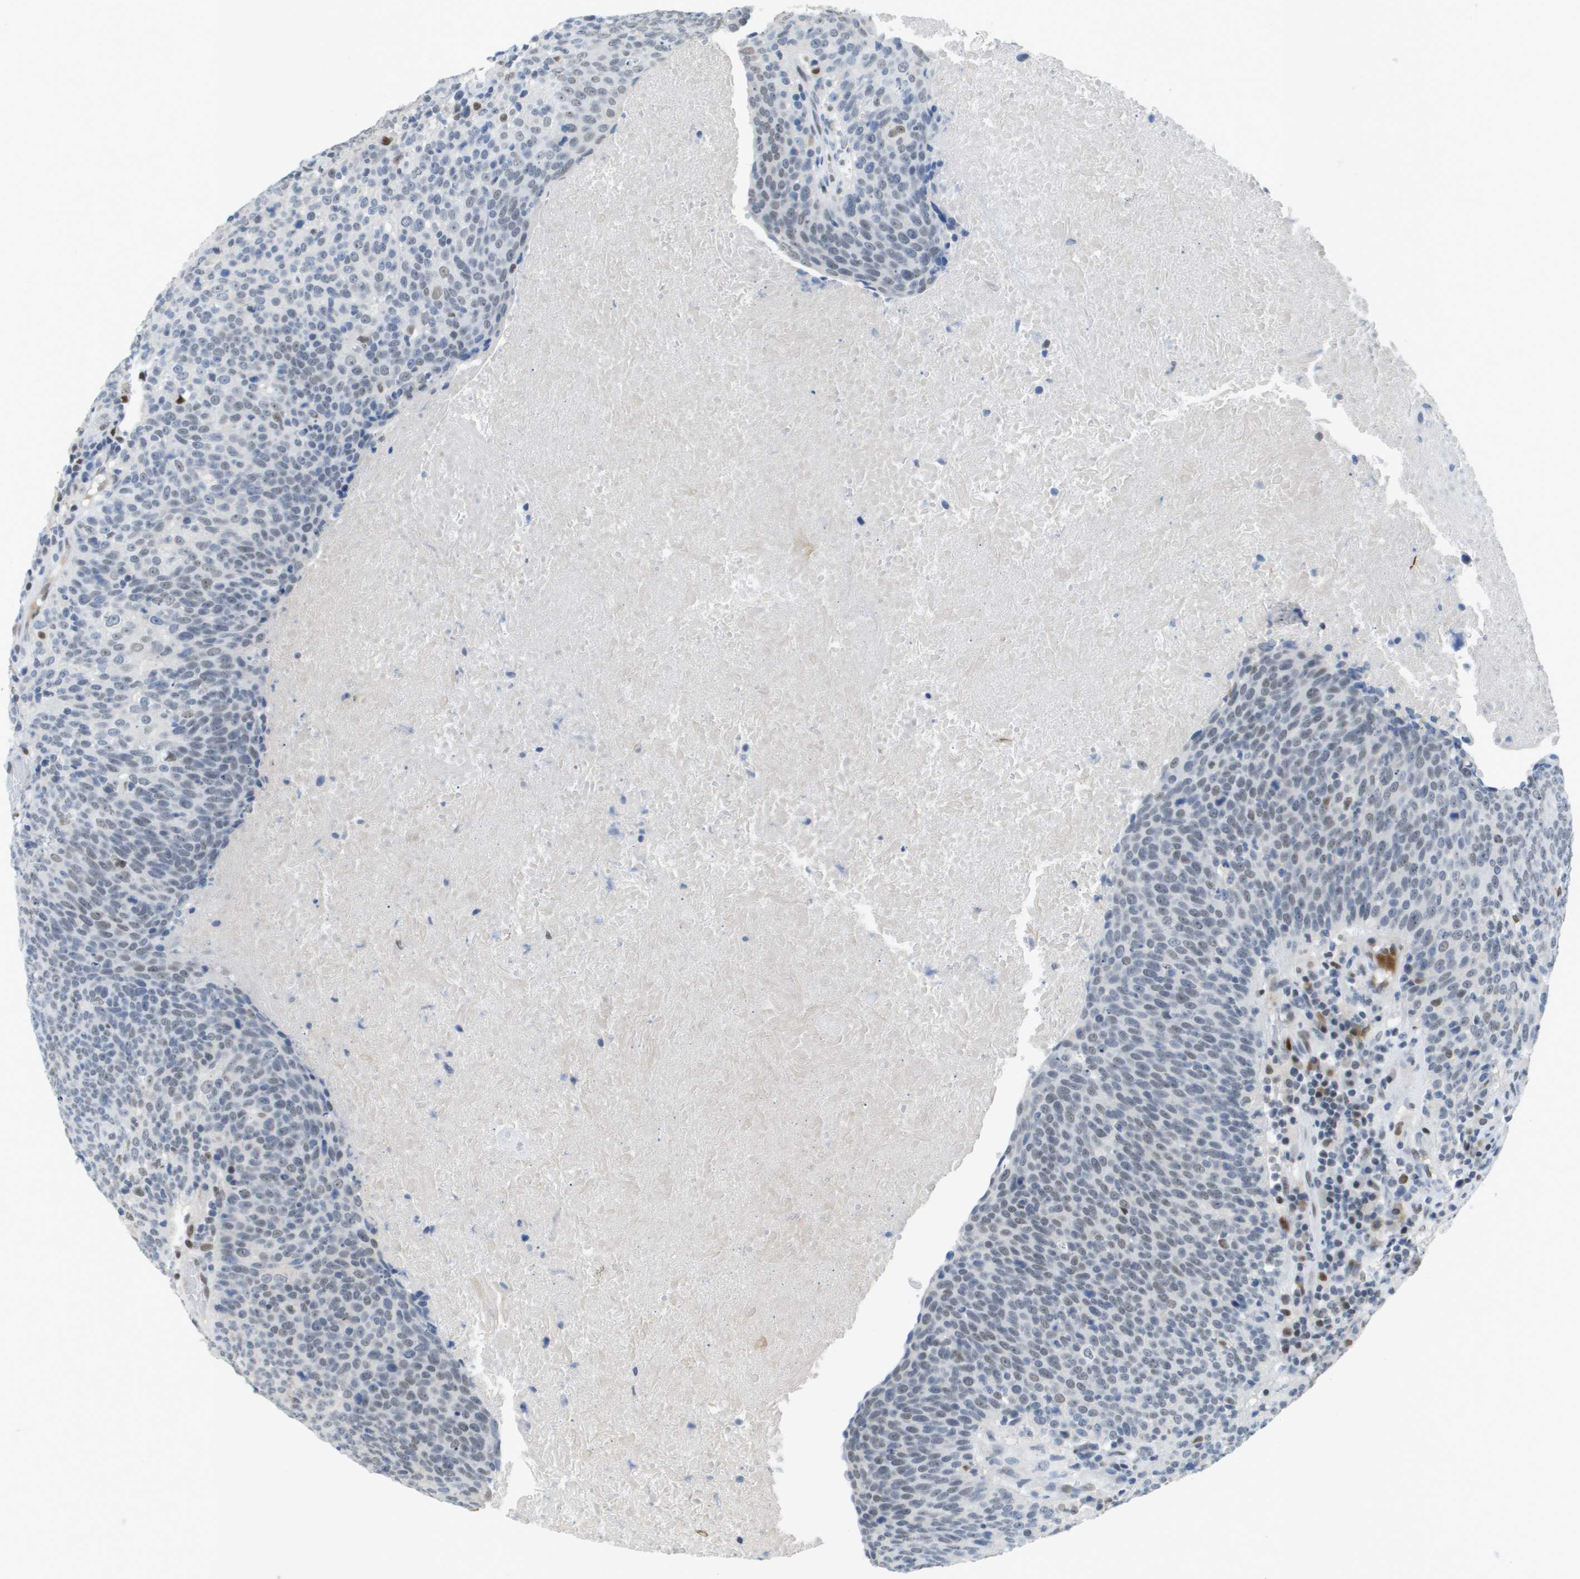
{"staining": {"intensity": "weak", "quantity": "<25%", "location": "nuclear"}, "tissue": "head and neck cancer", "cell_type": "Tumor cells", "image_type": "cancer", "snomed": [{"axis": "morphology", "description": "Squamous cell carcinoma, NOS"}, {"axis": "morphology", "description": "Squamous cell carcinoma, metastatic, NOS"}, {"axis": "topography", "description": "Lymph node"}, {"axis": "topography", "description": "Head-Neck"}], "caption": "Immunohistochemistry photomicrograph of human head and neck cancer stained for a protein (brown), which displays no positivity in tumor cells.", "gene": "TP53RK", "patient": {"sex": "male", "age": 62}}